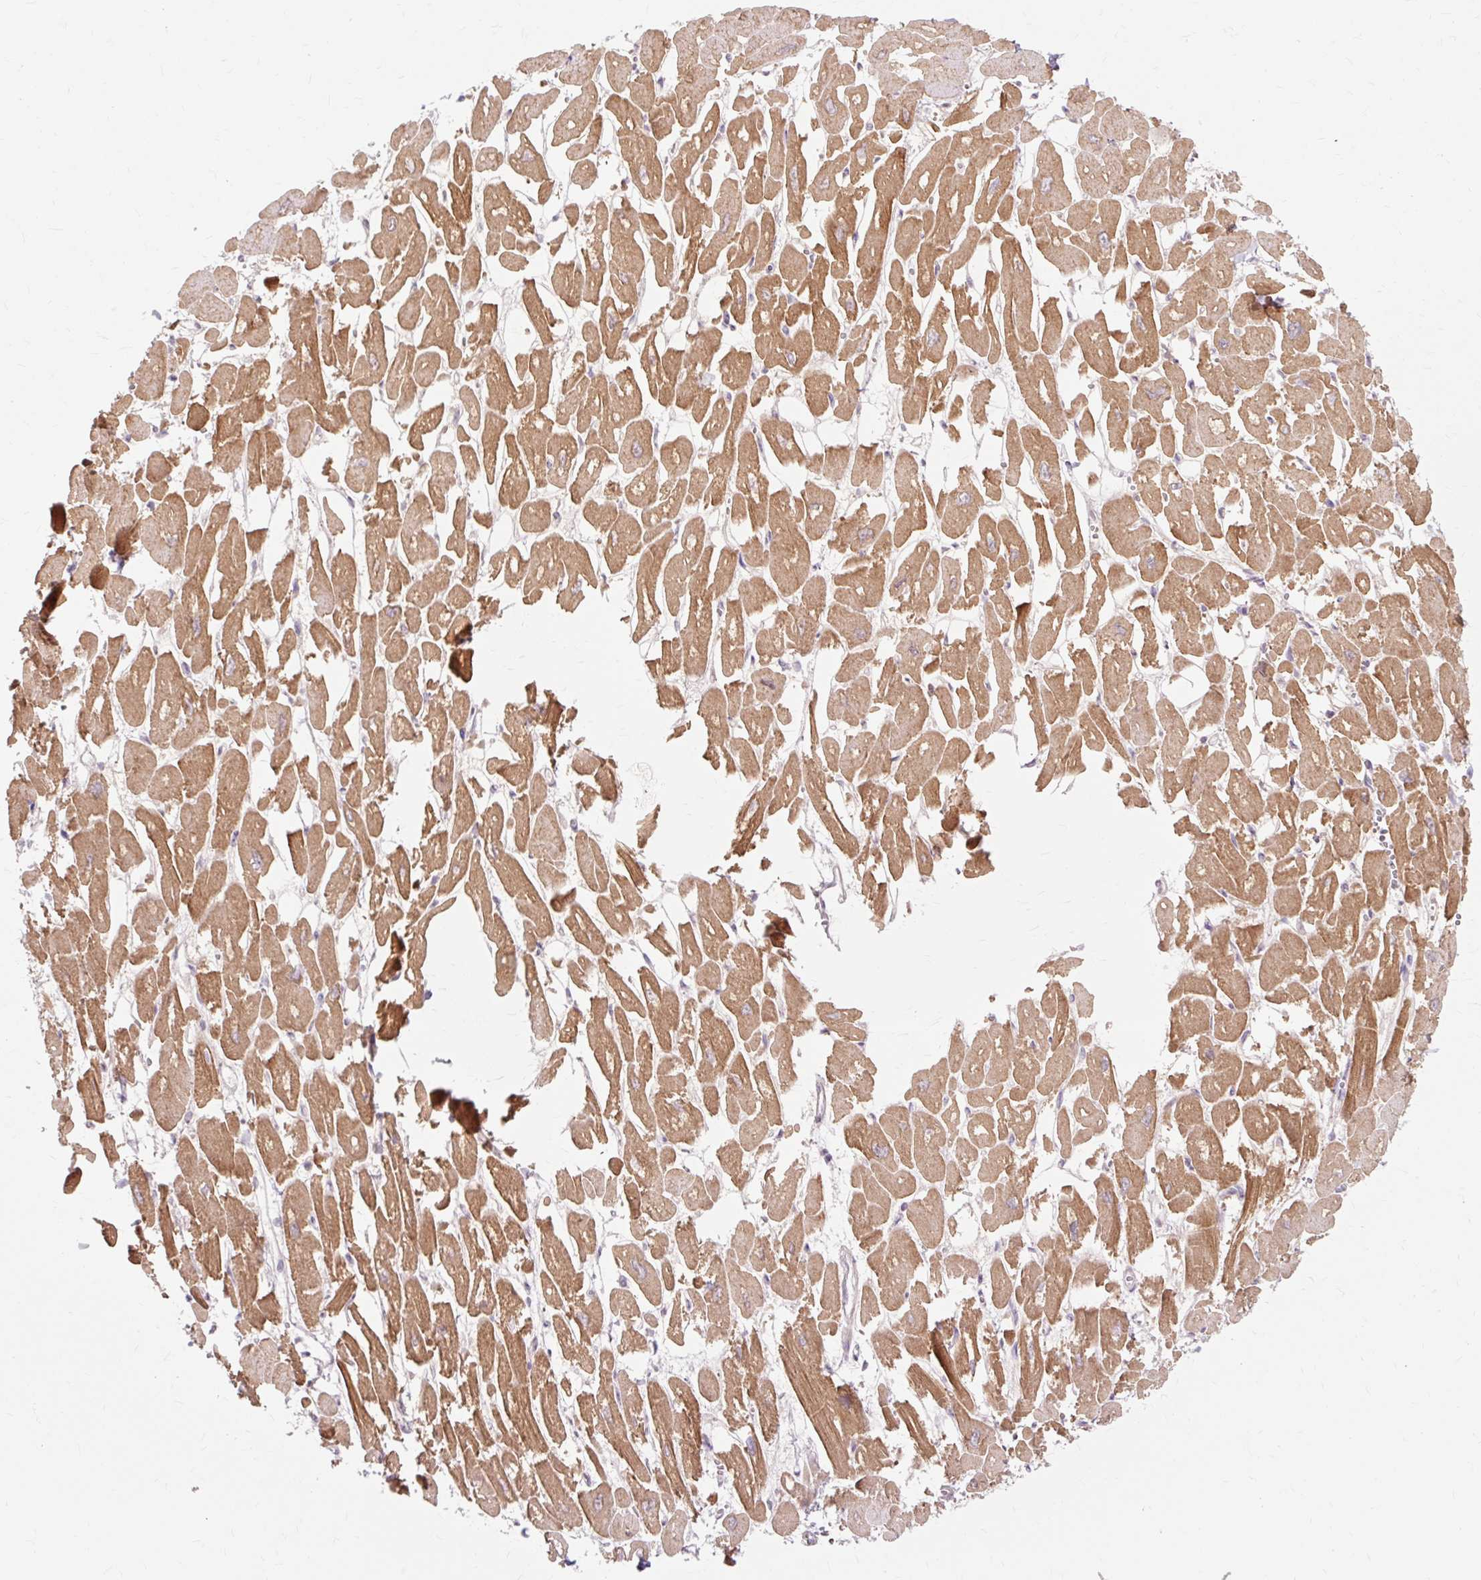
{"staining": {"intensity": "strong", "quantity": ">75%", "location": "cytoplasmic/membranous"}, "tissue": "heart muscle", "cell_type": "Cardiomyocytes", "image_type": "normal", "snomed": [{"axis": "morphology", "description": "Normal tissue, NOS"}, {"axis": "topography", "description": "Heart"}], "caption": "DAB immunohistochemical staining of benign heart muscle displays strong cytoplasmic/membranous protein expression in about >75% of cardiomyocytes.", "gene": "GEMIN2", "patient": {"sex": "male", "age": 54}}